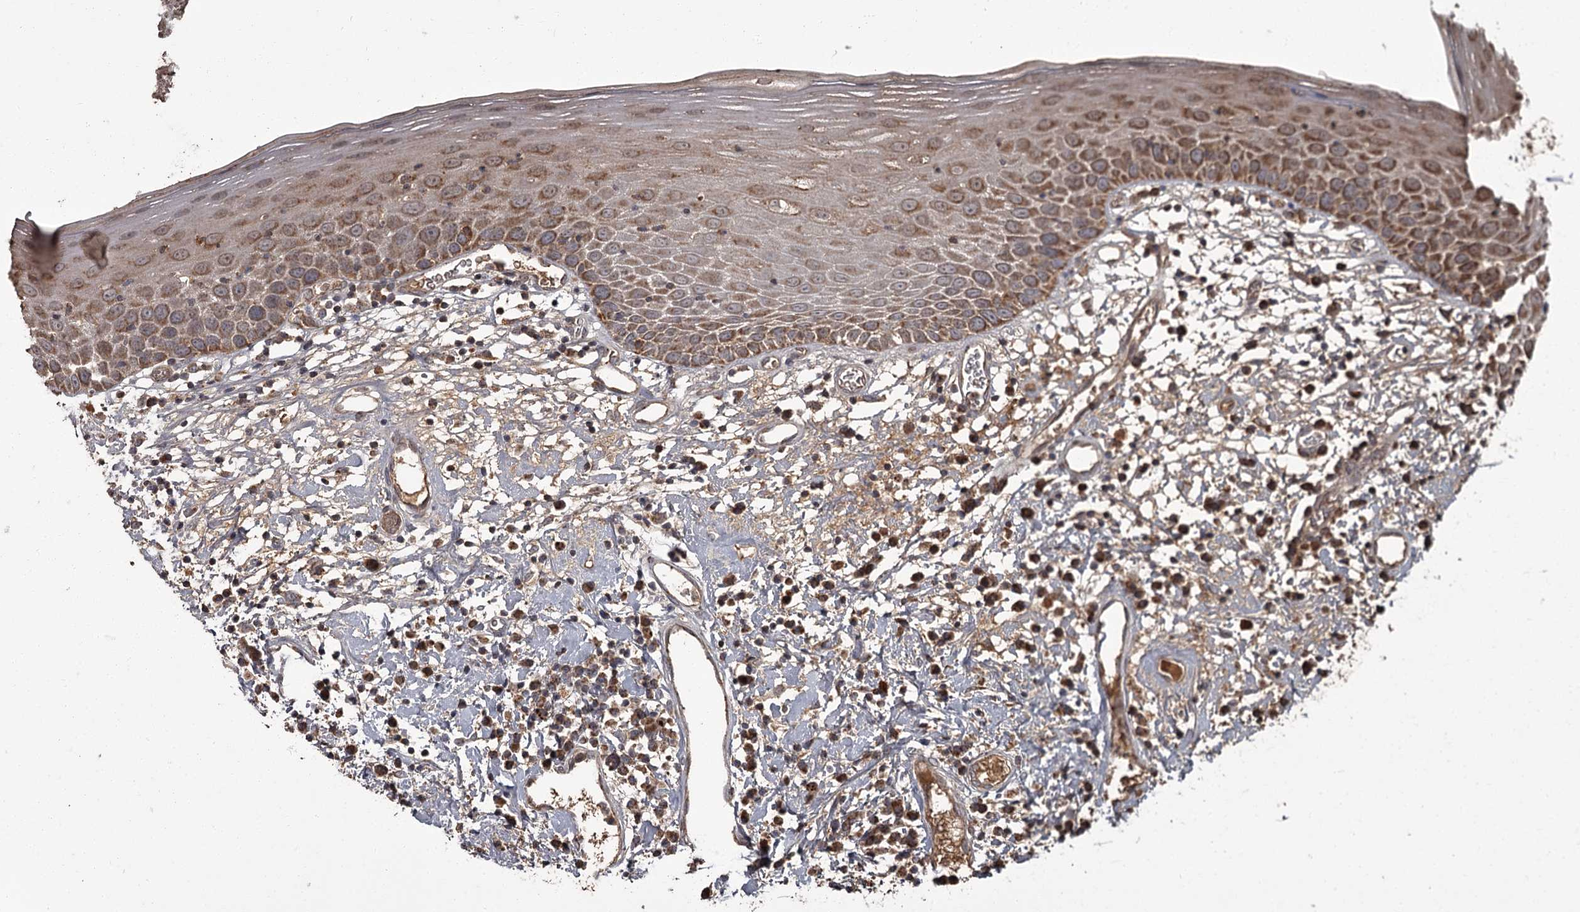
{"staining": {"intensity": "moderate", "quantity": ">75%", "location": "cytoplasmic/membranous"}, "tissue": "oral mucosa", "cell_type": "Squamous epithelial cells", "image_type": "normal", "snomed": [{"axis": "morphology", "description": "Normal tissue, NOS"}, {"axis": "topography", "description": "Oral tissue"}], "caption": "Immunohistochemistry (DAB) staining of normal human oral mucosa exhibits moderate cytoplasmic/membranous protein staining in approximately >75% of squamous epithelial cells.", "gene": "THAP9", "patient": {"sex": "male", "age": 74}}